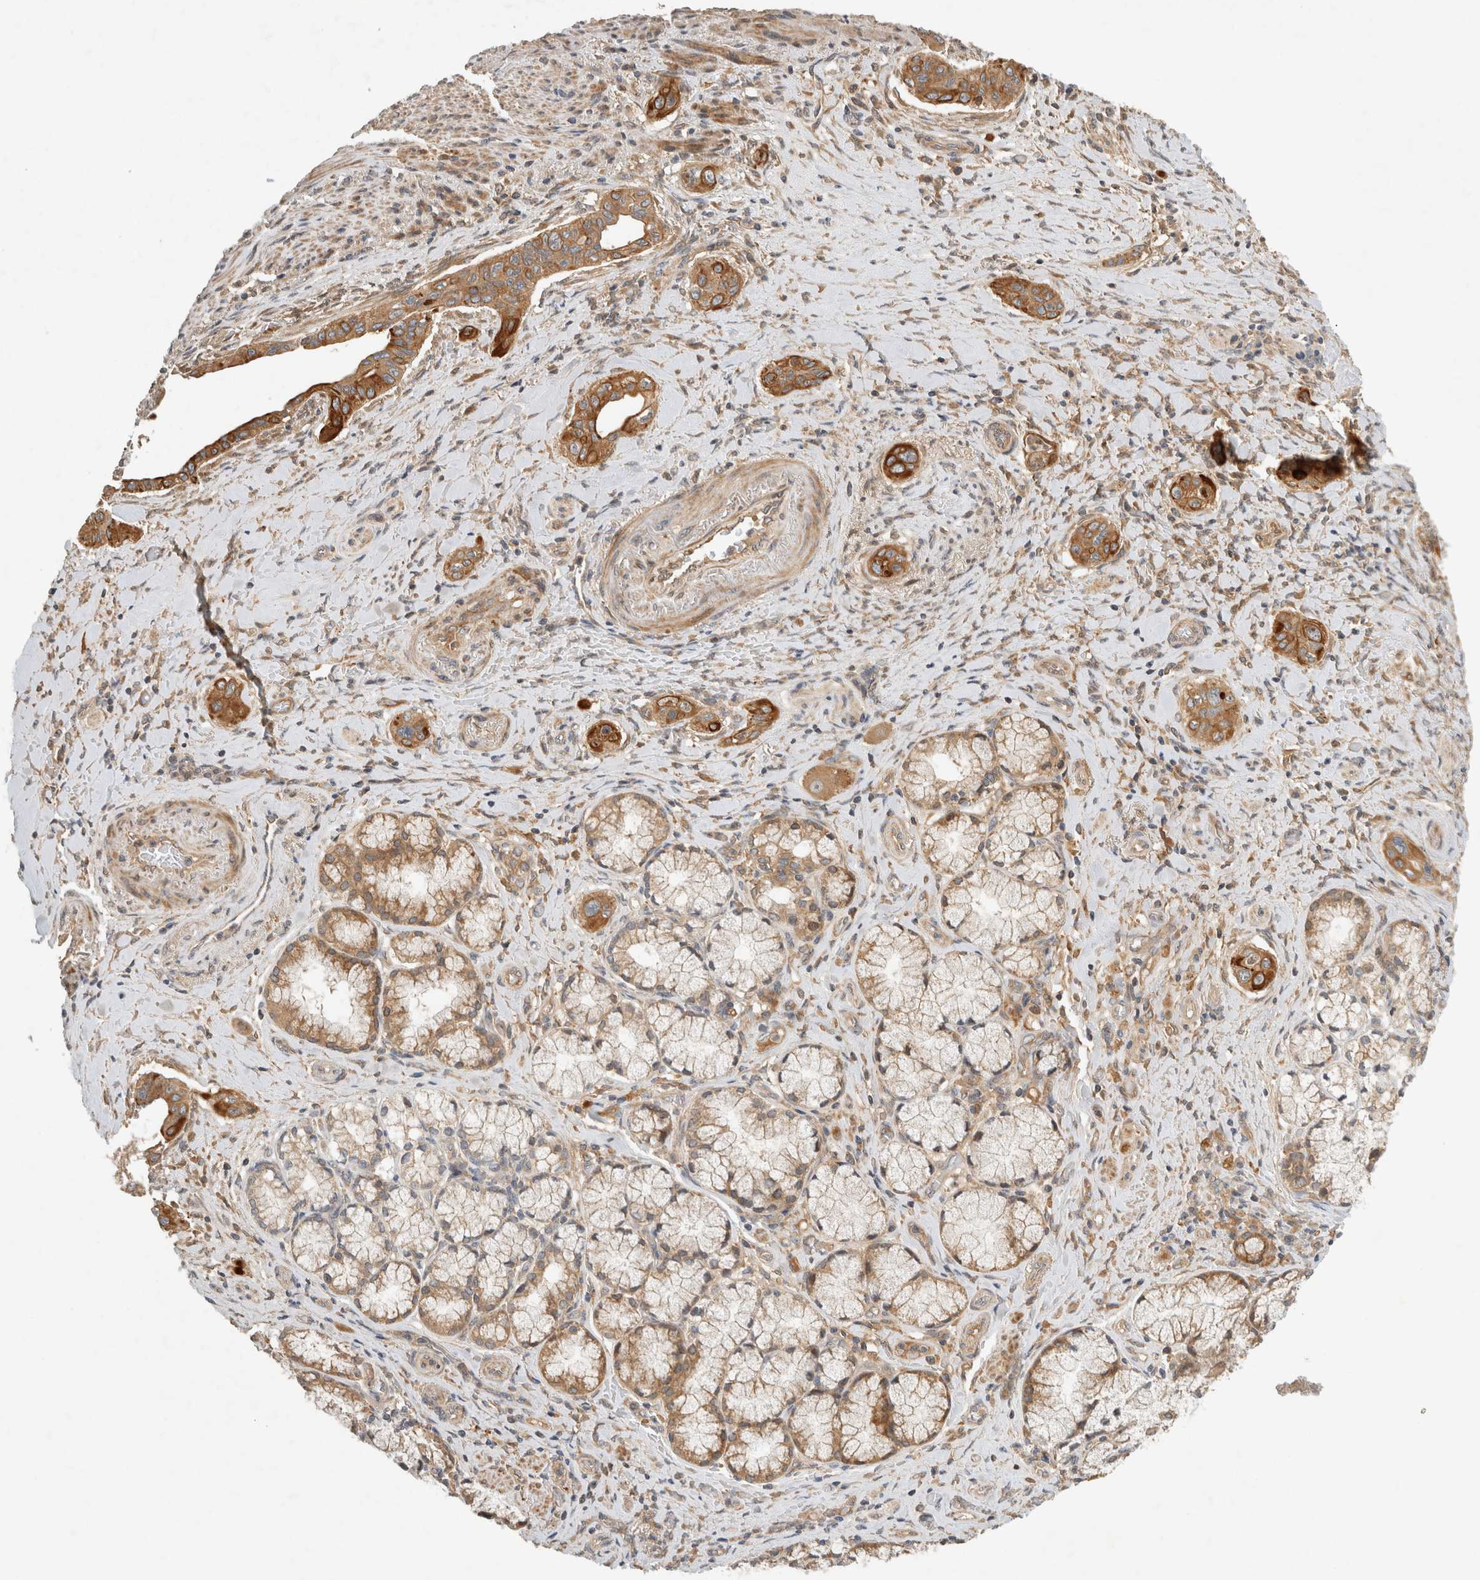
{"staining": {"intensity": "strong", "quantity": ">75%", "location": "cytoplasmic/membranous"}, "tissue": "pancreatic cancer", "cell_type": "Tumor cells", "image_type": "cancer", "snomed": [{"axis": "morphology", "description": "Adenocarcinoma, NOS"}, {"axis": "topography", "description": "Pancreas"}], "caption": "Strong cytoplasmic/membranous staining for a protein is appreciated in about >75% of tumor cells of pancreatic cancer (adenocarcinoma) using IHC.", "gene": "ARMC9", "patient": {"sex": "male", "age": 77}}